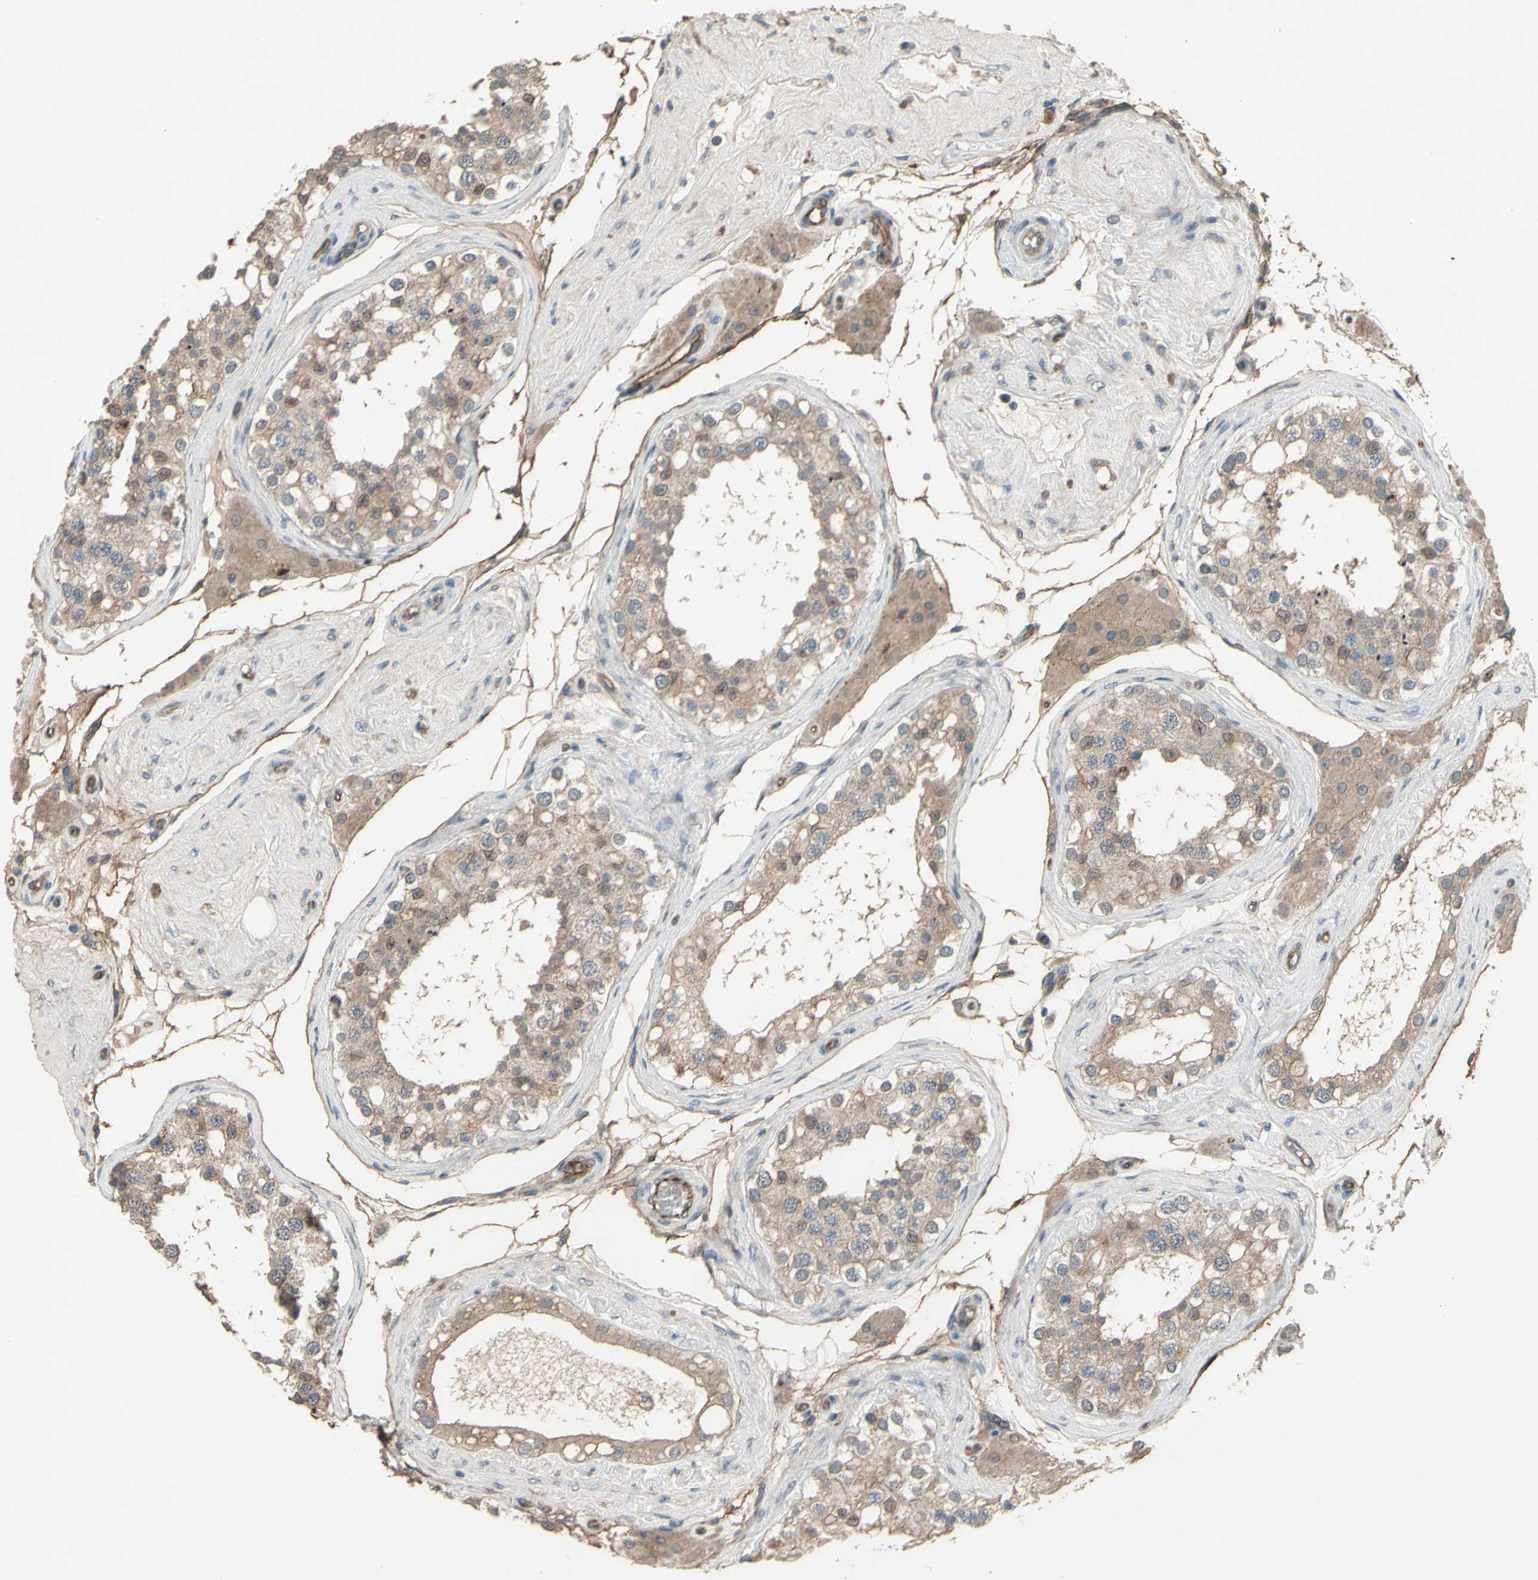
{"staining": {"intensity": "weak", "quantity": ">75%", "location": "cytoplasmic/membranous"}, "tissue": "testis", "cell_type": "Cells in seminiferous ducts", "image_type": "normal", "snomed": [{"axis": "morphology", "description": "Normal tissue, NOS"}, {"axis": "topography", "description": "Testis"}], "caption": "Protein staining of unremarkable testis reveals weak cytoplasmic/membranous staining in approximately >75% of cells in seminiferous ducts.", "gene": "SHROOM4", "patient": {"sex": "male", "age": 68}}